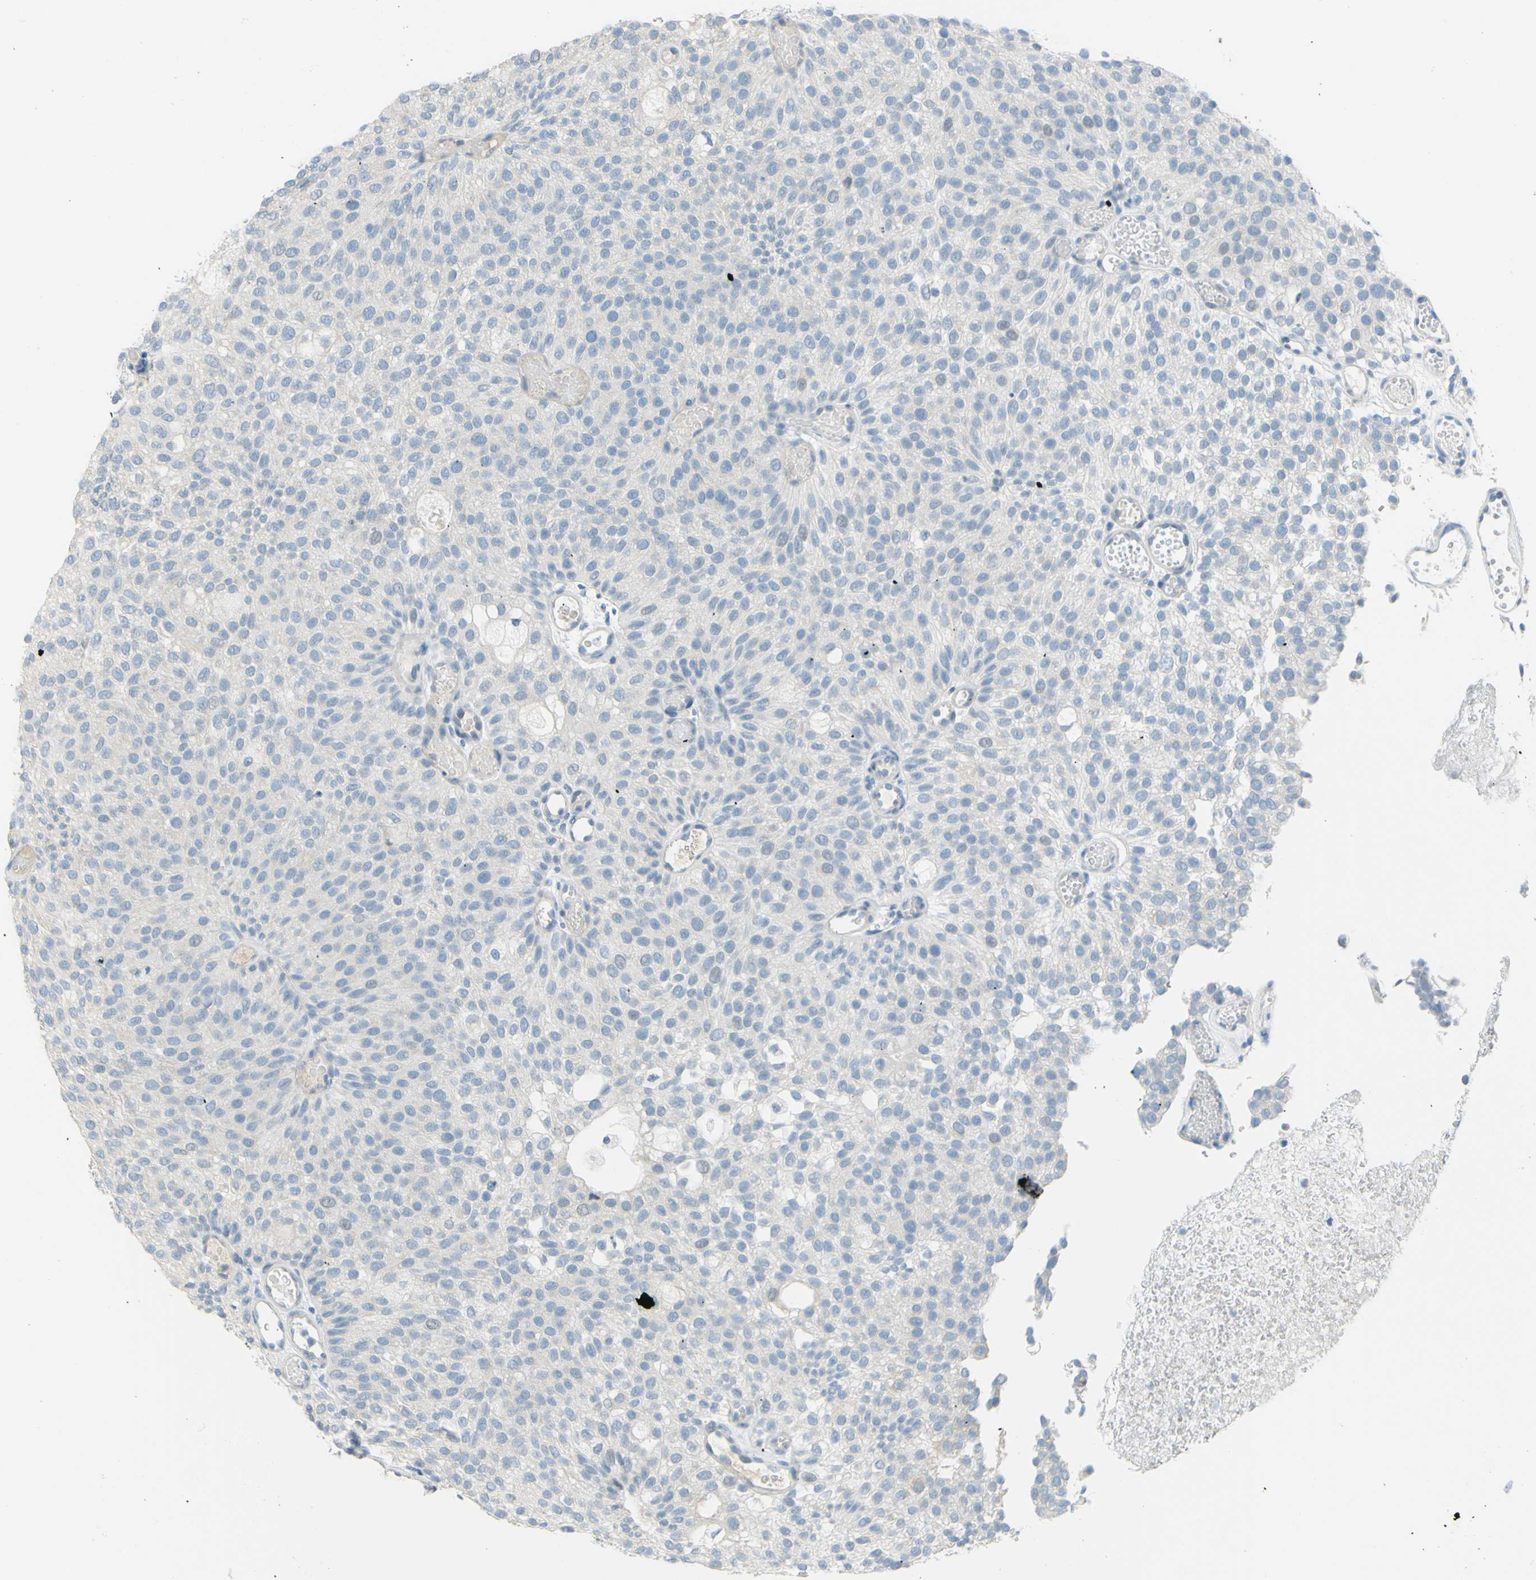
{"staining": {"intensity": "negative", "quantity": "none", "location": "none"}, "tissue": "urothelial cancer", "cell_type": "Tumor cells", "image_type": "cancer", "snomed": [{"axis": "morphology", "description": "Urothelial carcinoma, Low grade"}, {"axis": "topography", "description": "Urinary bladder"}], "caption": "The immunohistochemistry histopathology image has no significant staining in tumor cells of urothelial cancer tissue. (DAB (3,3'-diaminobenzidine) IHC visualized using brightfield microscopy, high magnification).", "gene": "DCT", "patient": {"sex": "male", "age": 78}}